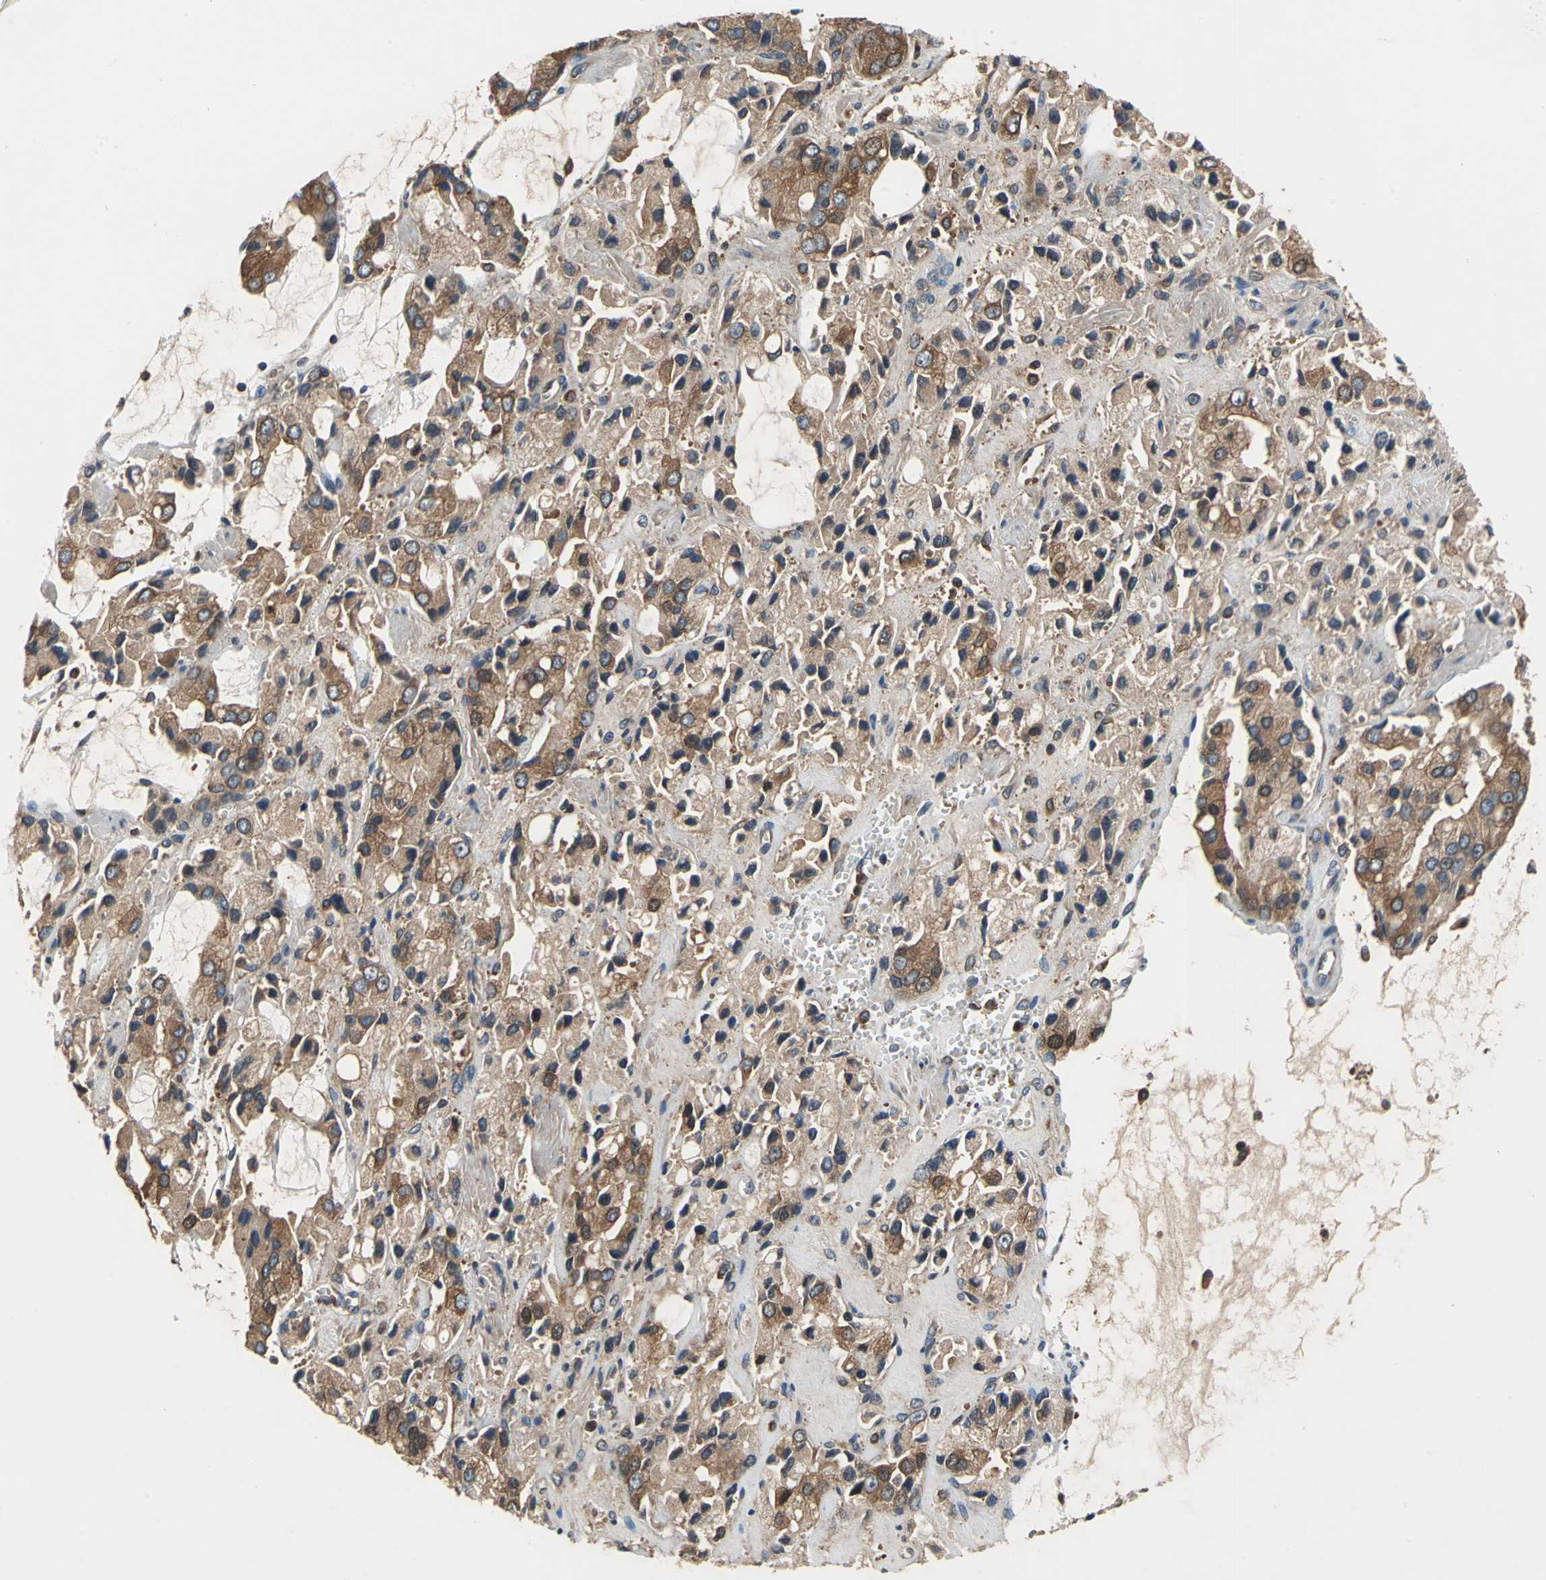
{"staining": {"intensity": "strong", "quantity": ">75%", "location": "cytoplasmic/membranous"}, "tissue": "prostate cancer", "cell_type": "Tumor cells", "image_type": "cancer", "snomed": [{"axis": "morphology", "description": "Adenocarcinoma, High grade"}, {"axis": "topography", "description": "Prostate"}], "caption": "The immunohistochemical stain shows strong cytoplasmic/membranous expression in tumor cells of prostate cancer (high-grade adenocarcinoma) tissue.", "gene": "CAPN1", "patient": {"sex": "male", "age": 67}}